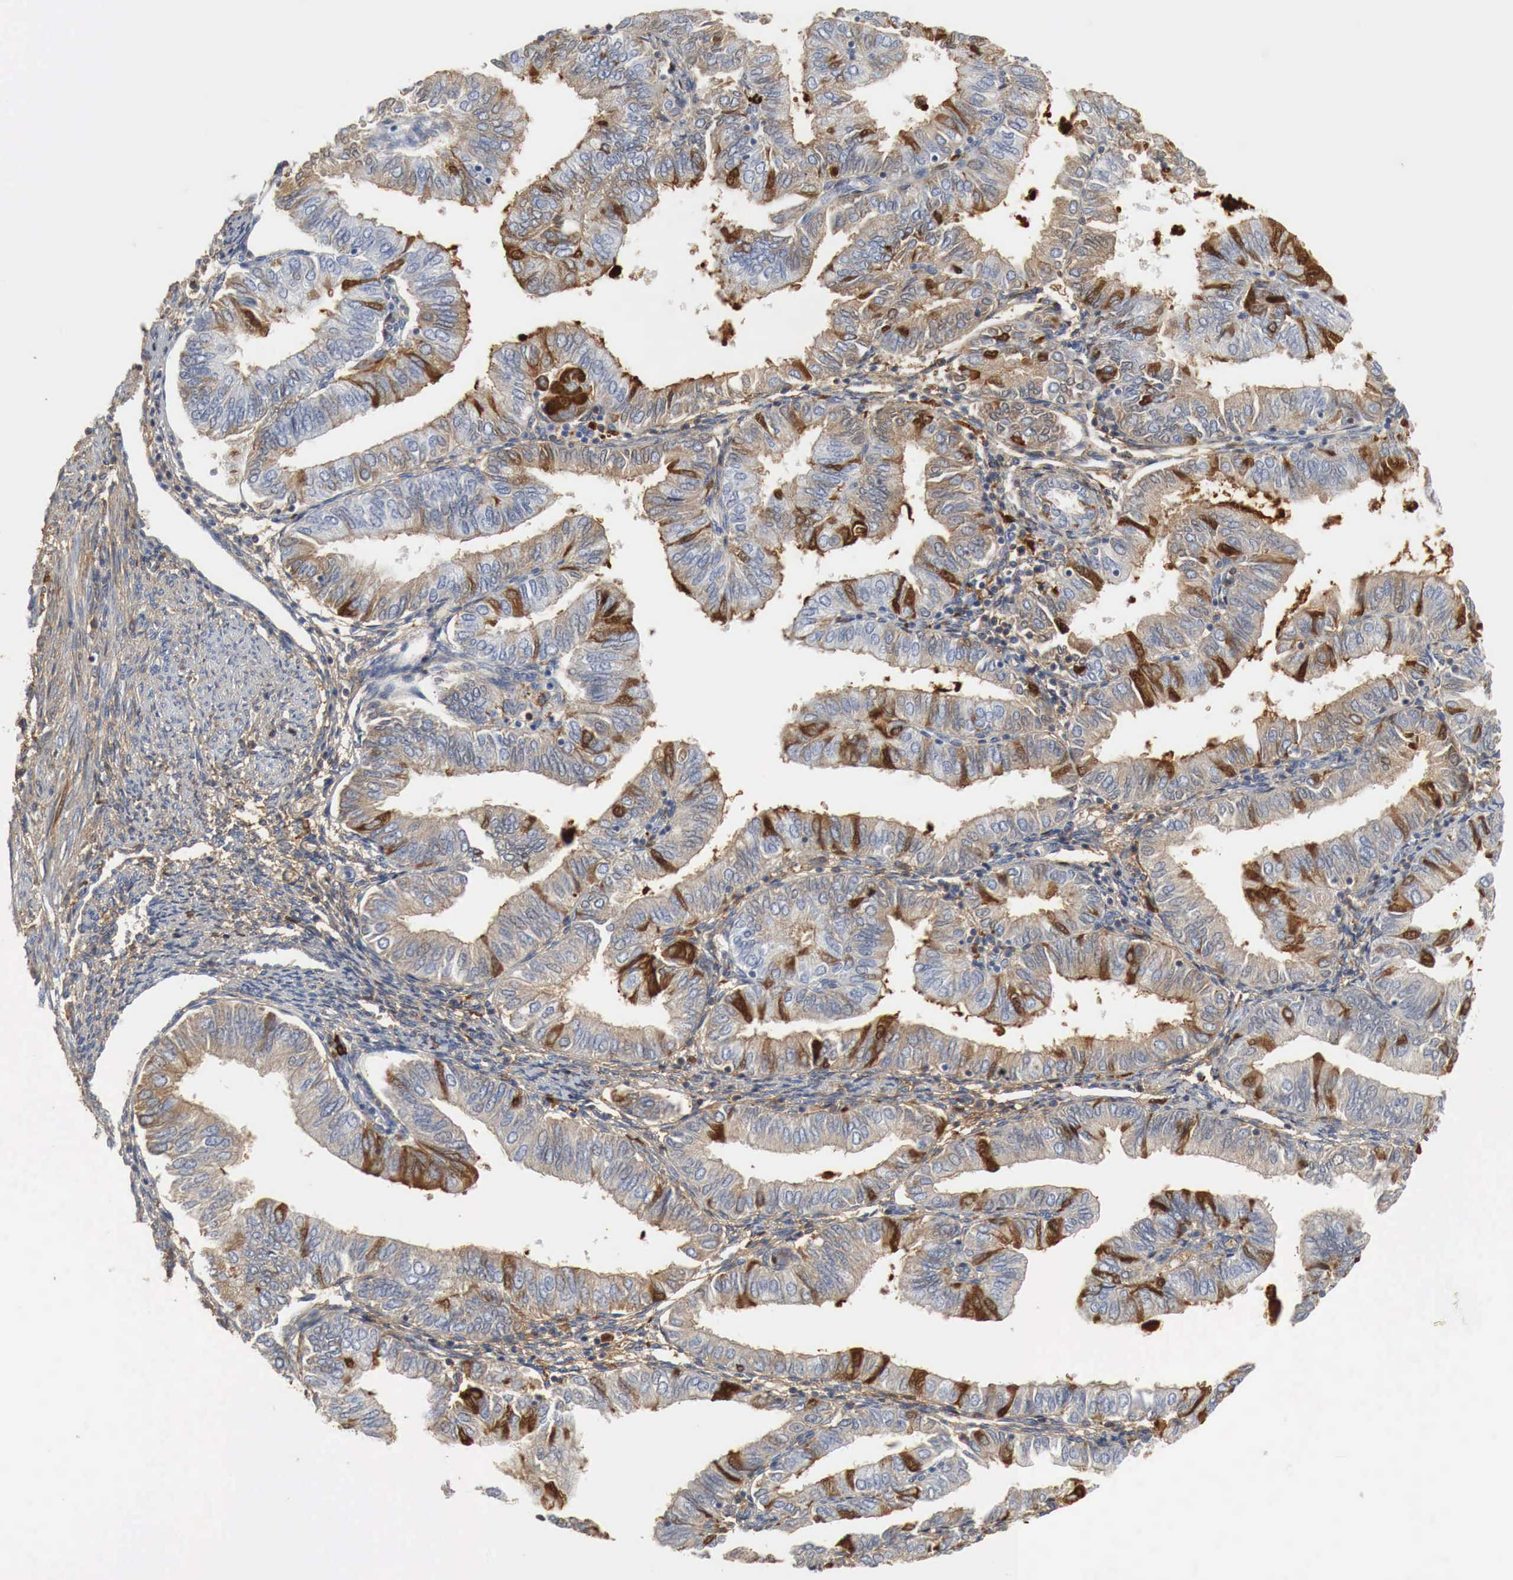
{"staining": {"intensity": "moderate", "quantity": "25%-75%", "location": "cytoplasmic/membranous"}, "tissue": "endometrial cancer", "cell_type": "Tumor cells", "image_type": "cancer", "snomed": [{"axis": "morphology", "description": "Adenocarcinoma, NOS"}, {"axis": "topography", "description": "Endometrium"}], "caption": "Human adenocarcinoma (endometrial) stained with a brown dye reveals moderate cytoplasmic/membranous positive expression in about 25%-75% of tumor cells.", "gene": "IGLC3", "patient": {"sex": "female", "age": 51}}